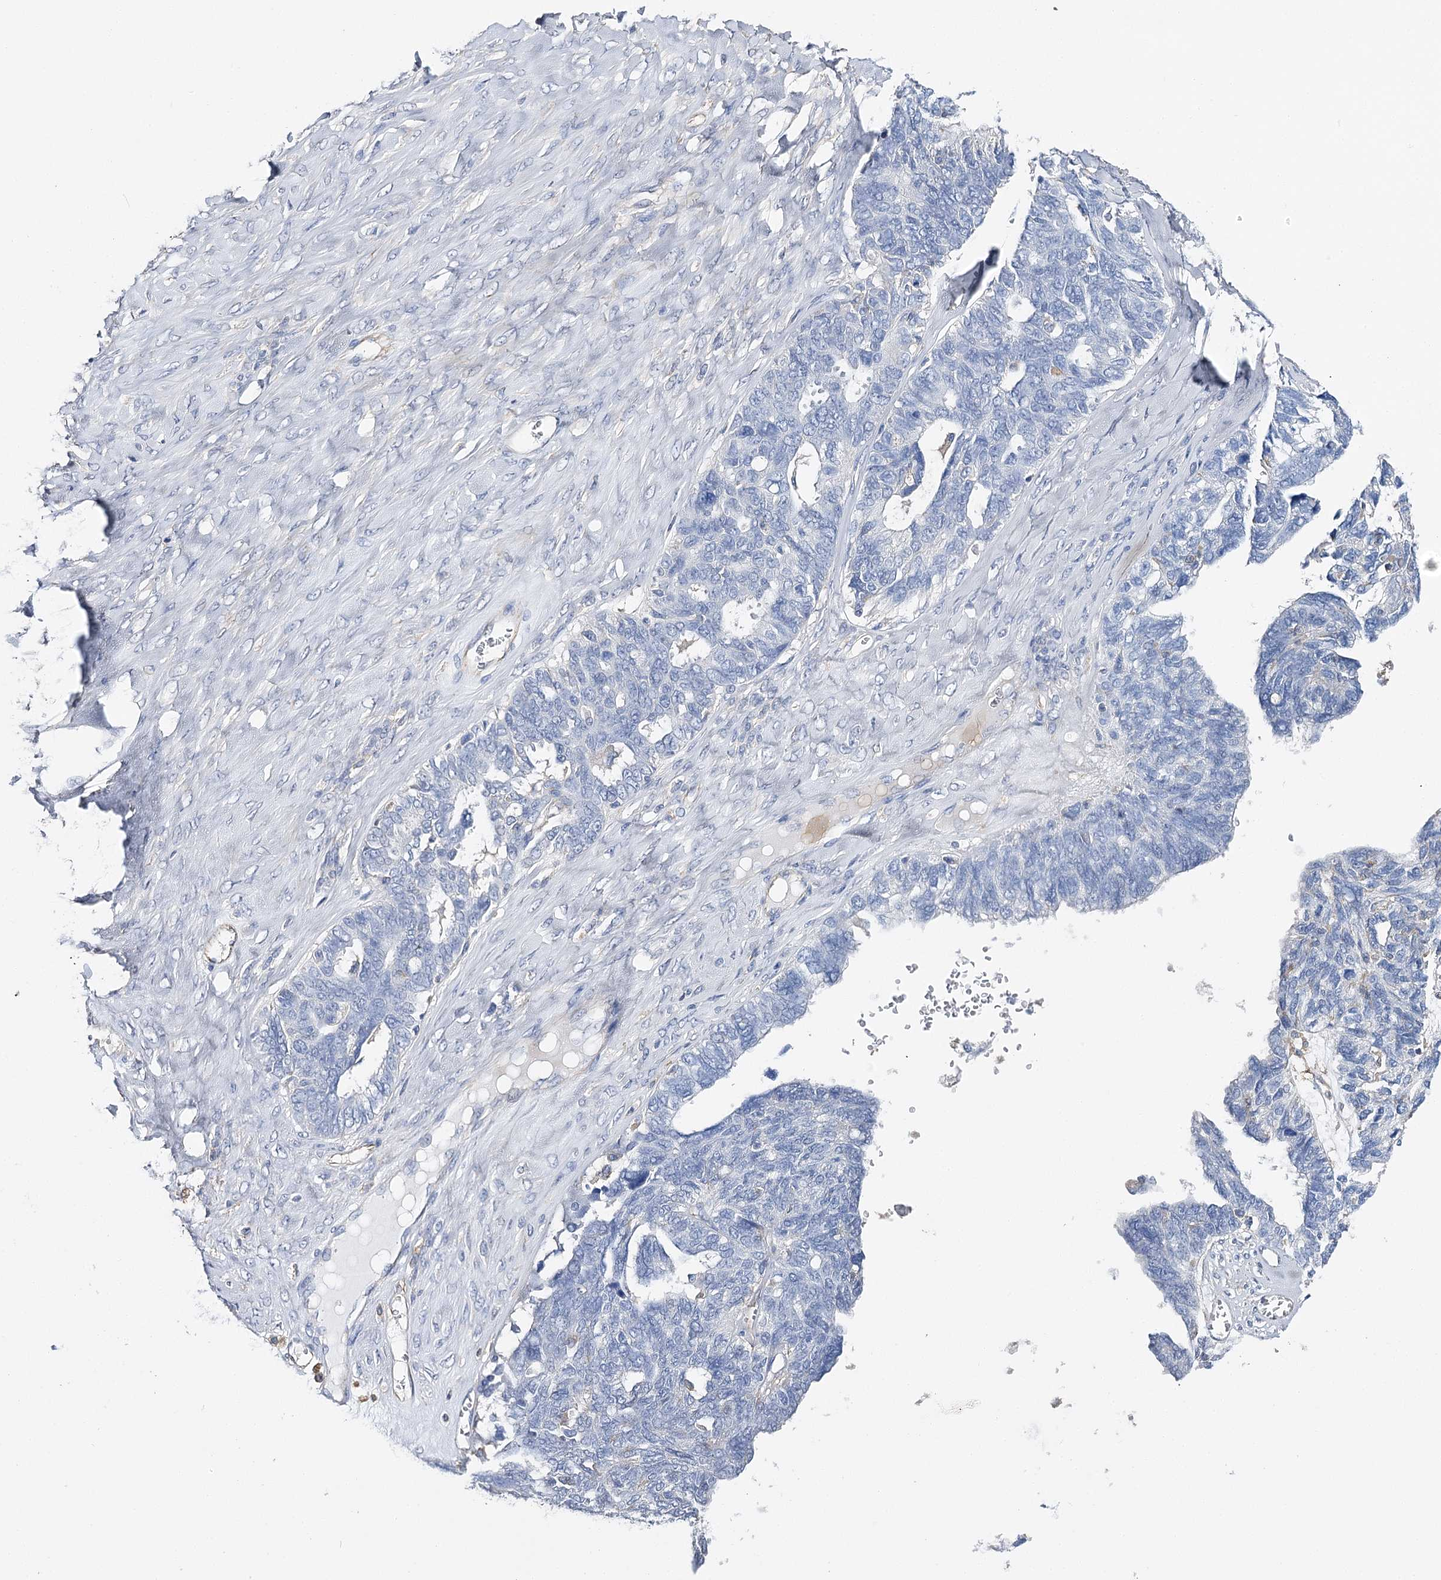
{"staining": {"intensity": "negative", "quantity": "none", "location": "none"}, "tissue": "ovarian cancer", "cell_type": "Tumor cells", "image_type": "cancer", "snomed": [{"axis": "morphology", "description": "Cystadenocarcinoma, serous, NOS"}, {"axis": "topography", "description": "Ovary"}], "caption": "Human ovarian serous cystadenocarcinoma stained for a protein using immunohistochemistry (IHC) displays no staining in tumor cells.", "gene": "EPYC", "patient": {"sex": "female", "age": 79}}